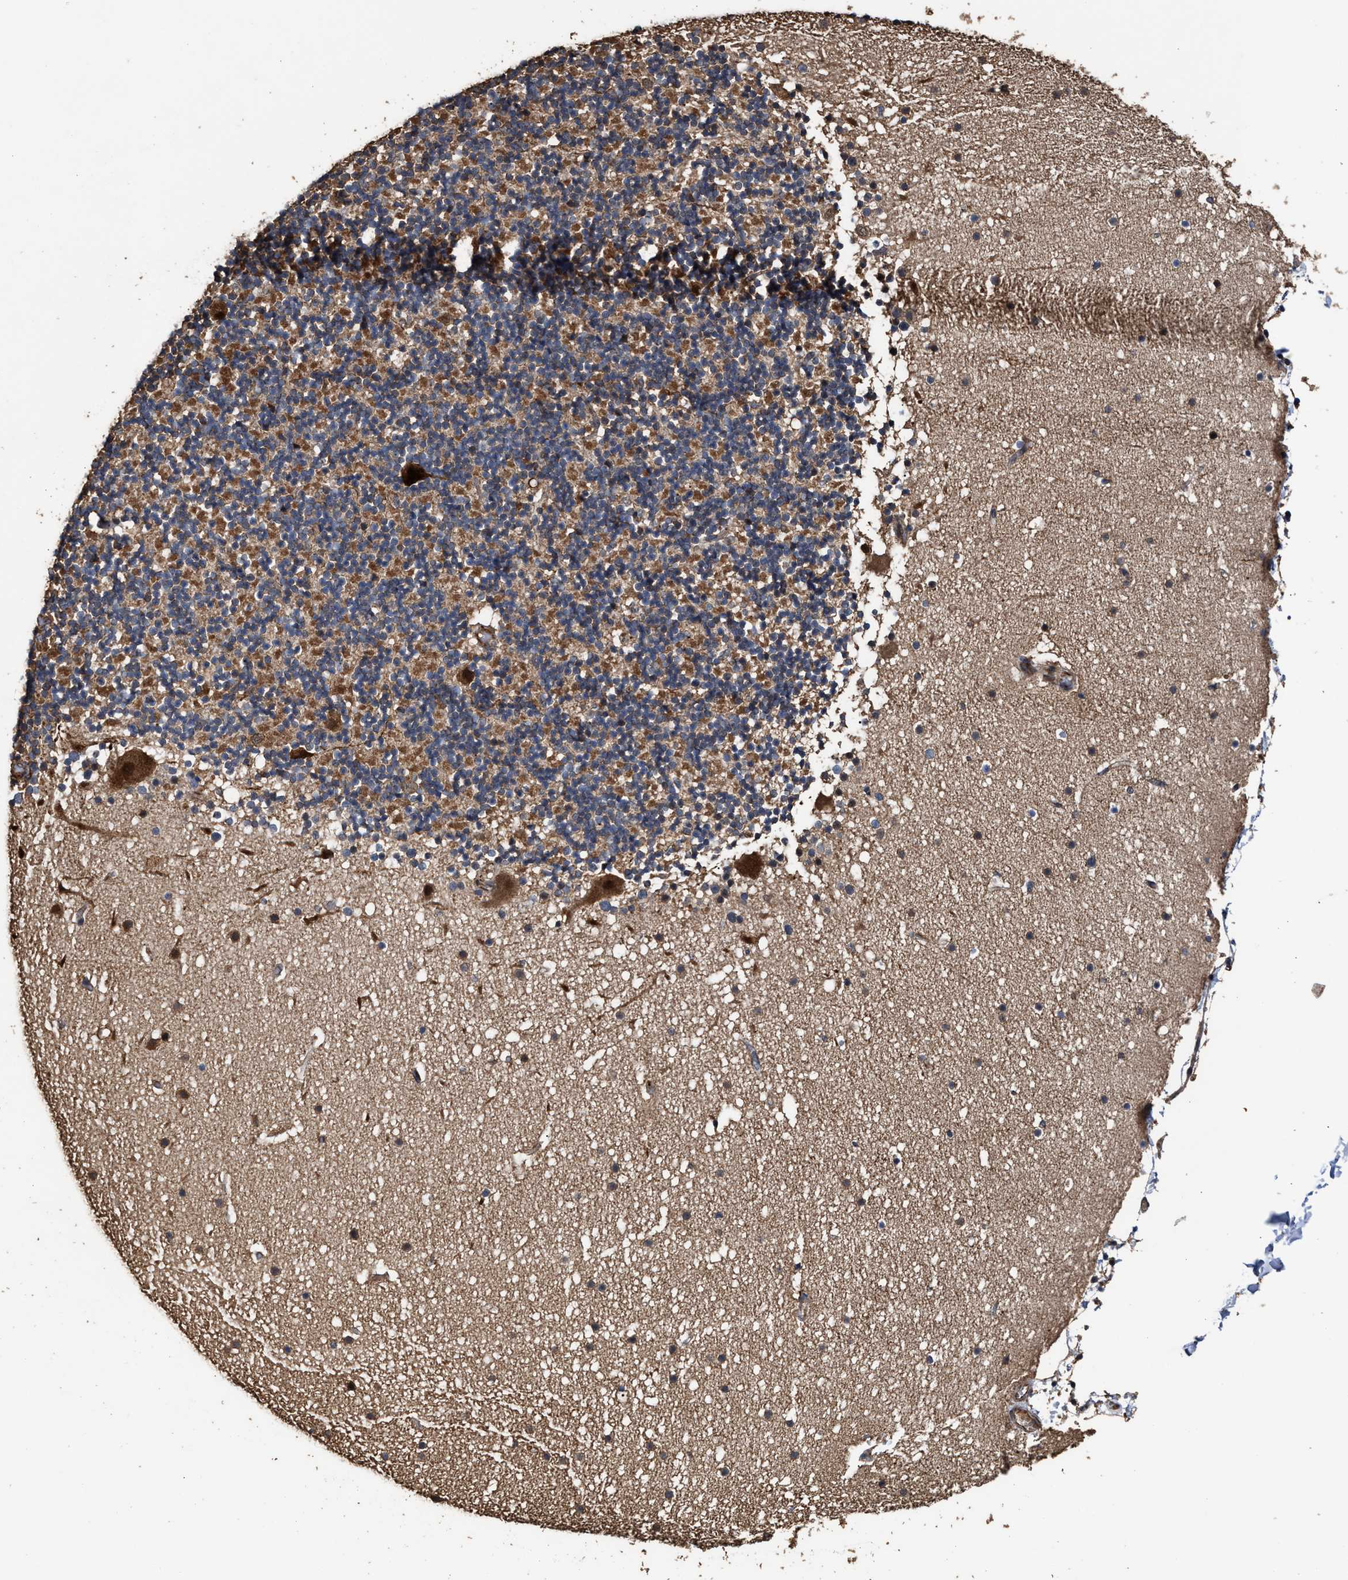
{"staining": {"intensity": "moderate", "quantity": ">75%", "location": "cytoplasmic/membranous"}, "tissue": "cerebellum", "cell_type": "Cells in granular layer", "image_type": "normal", "snomed": [{"axis": "morphology", "description": "Normal tissue, NOS"}, {"axis": "topography", "description": "Cerebellum"}], "caption": "Immunohistochemistry (IHC) staining of unremarkable cerebellum, which reveals medium levels of moderate cytoplasmic/membranous expression in about >75% of cells in granular layer indicating moderate cytoplasmic/membranous protein positivity. The staining was performed using DAB (3,3'-diaminobenzidine) (brown) for protein detection and nuclei were counterstained in hematoxylin (blue).", "gene": "ZNHIT6", "patient": {"sex": "male", "age": 57}}